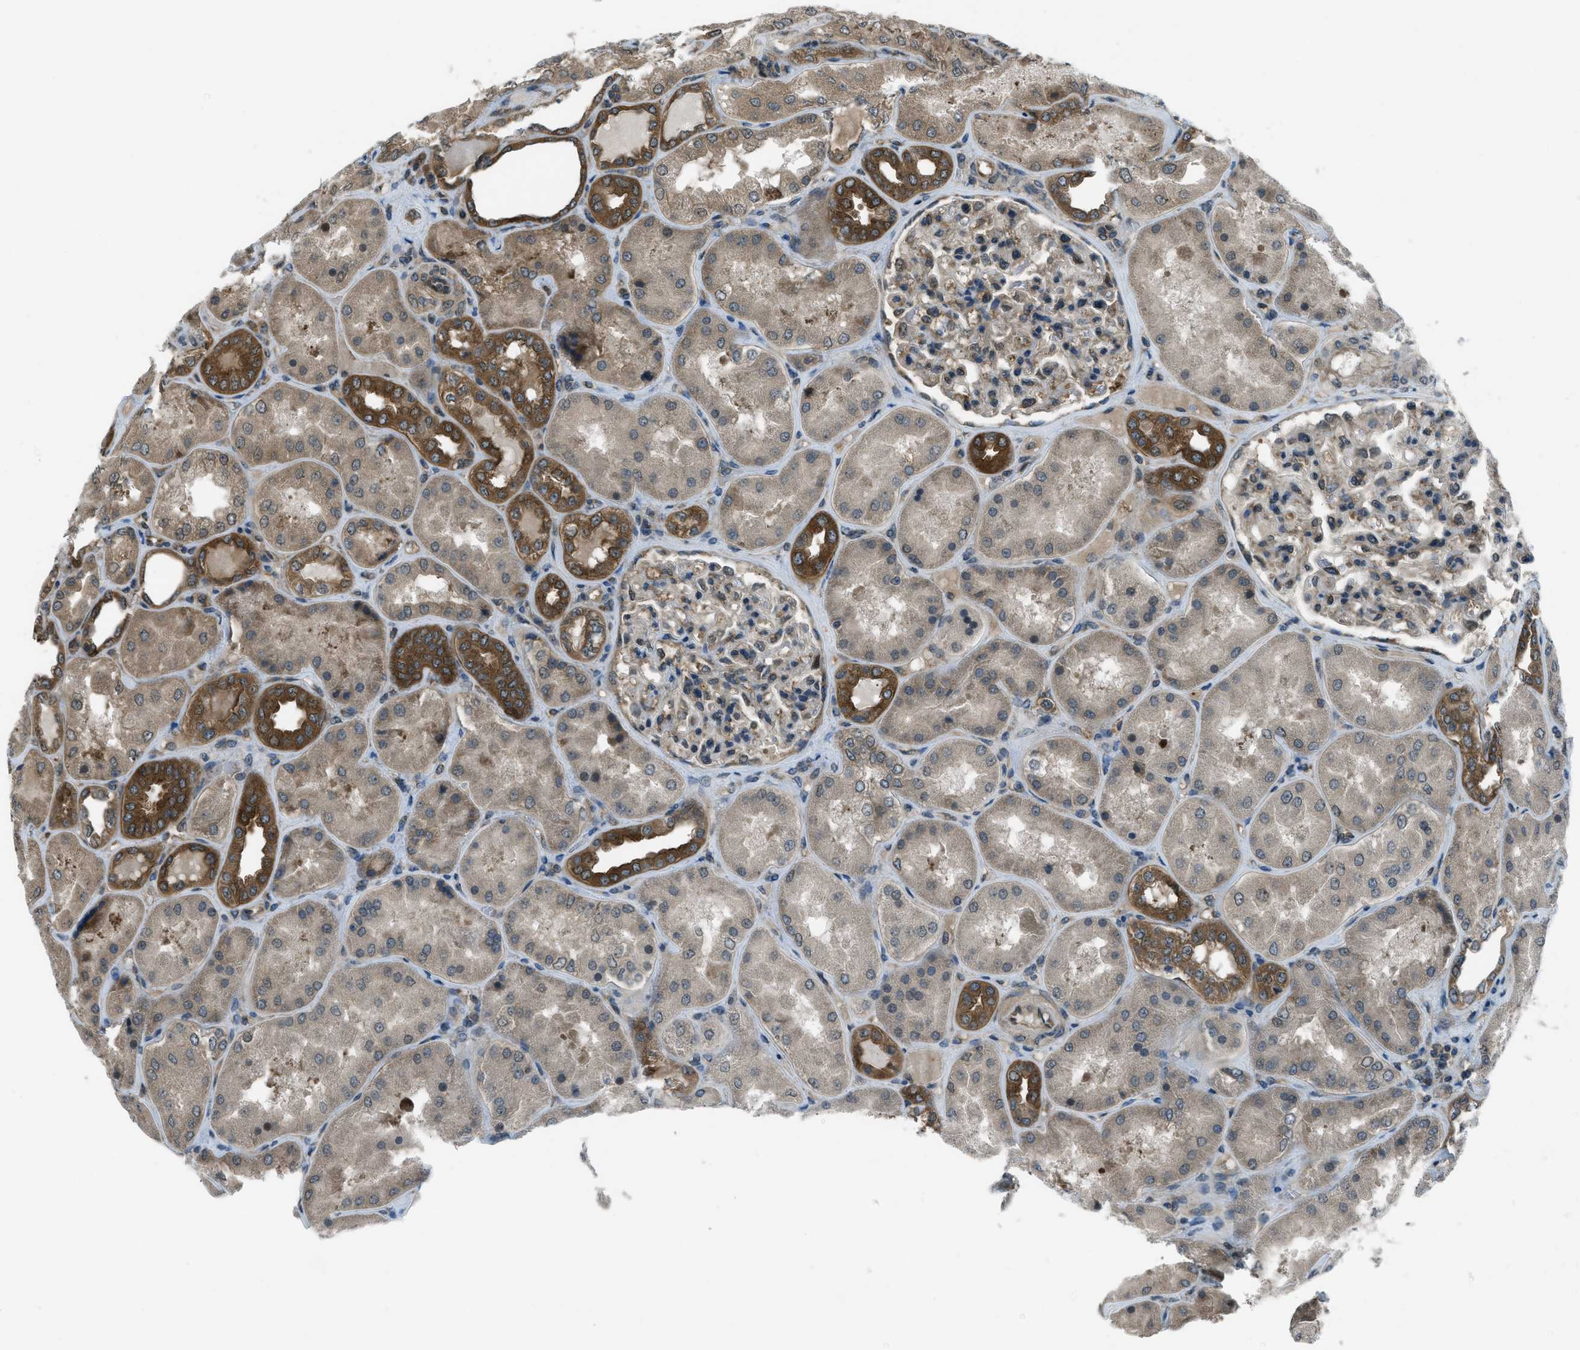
{"staining": {"intensity": "moderate", "quantity": ">75%", "location": "cytoplasmic/membranous,nuclear"}, "tissue": "kidney", "cell_type": "Cells in glomeruli", "image_type": "normal", "snomed": [{"axis": "morphology", "description": "Normal tissue, NOS"}, {"axis": "topography", "description": "Kidney"}], "caption": "Kidney stained with a brown dye demonstrates moderate cytoplasmic/membranous,nuclear positive expression in about >75% of cells in glomeruli.", "gene": "ASAP2", "patient": {"sex": "female", "age": 56}}